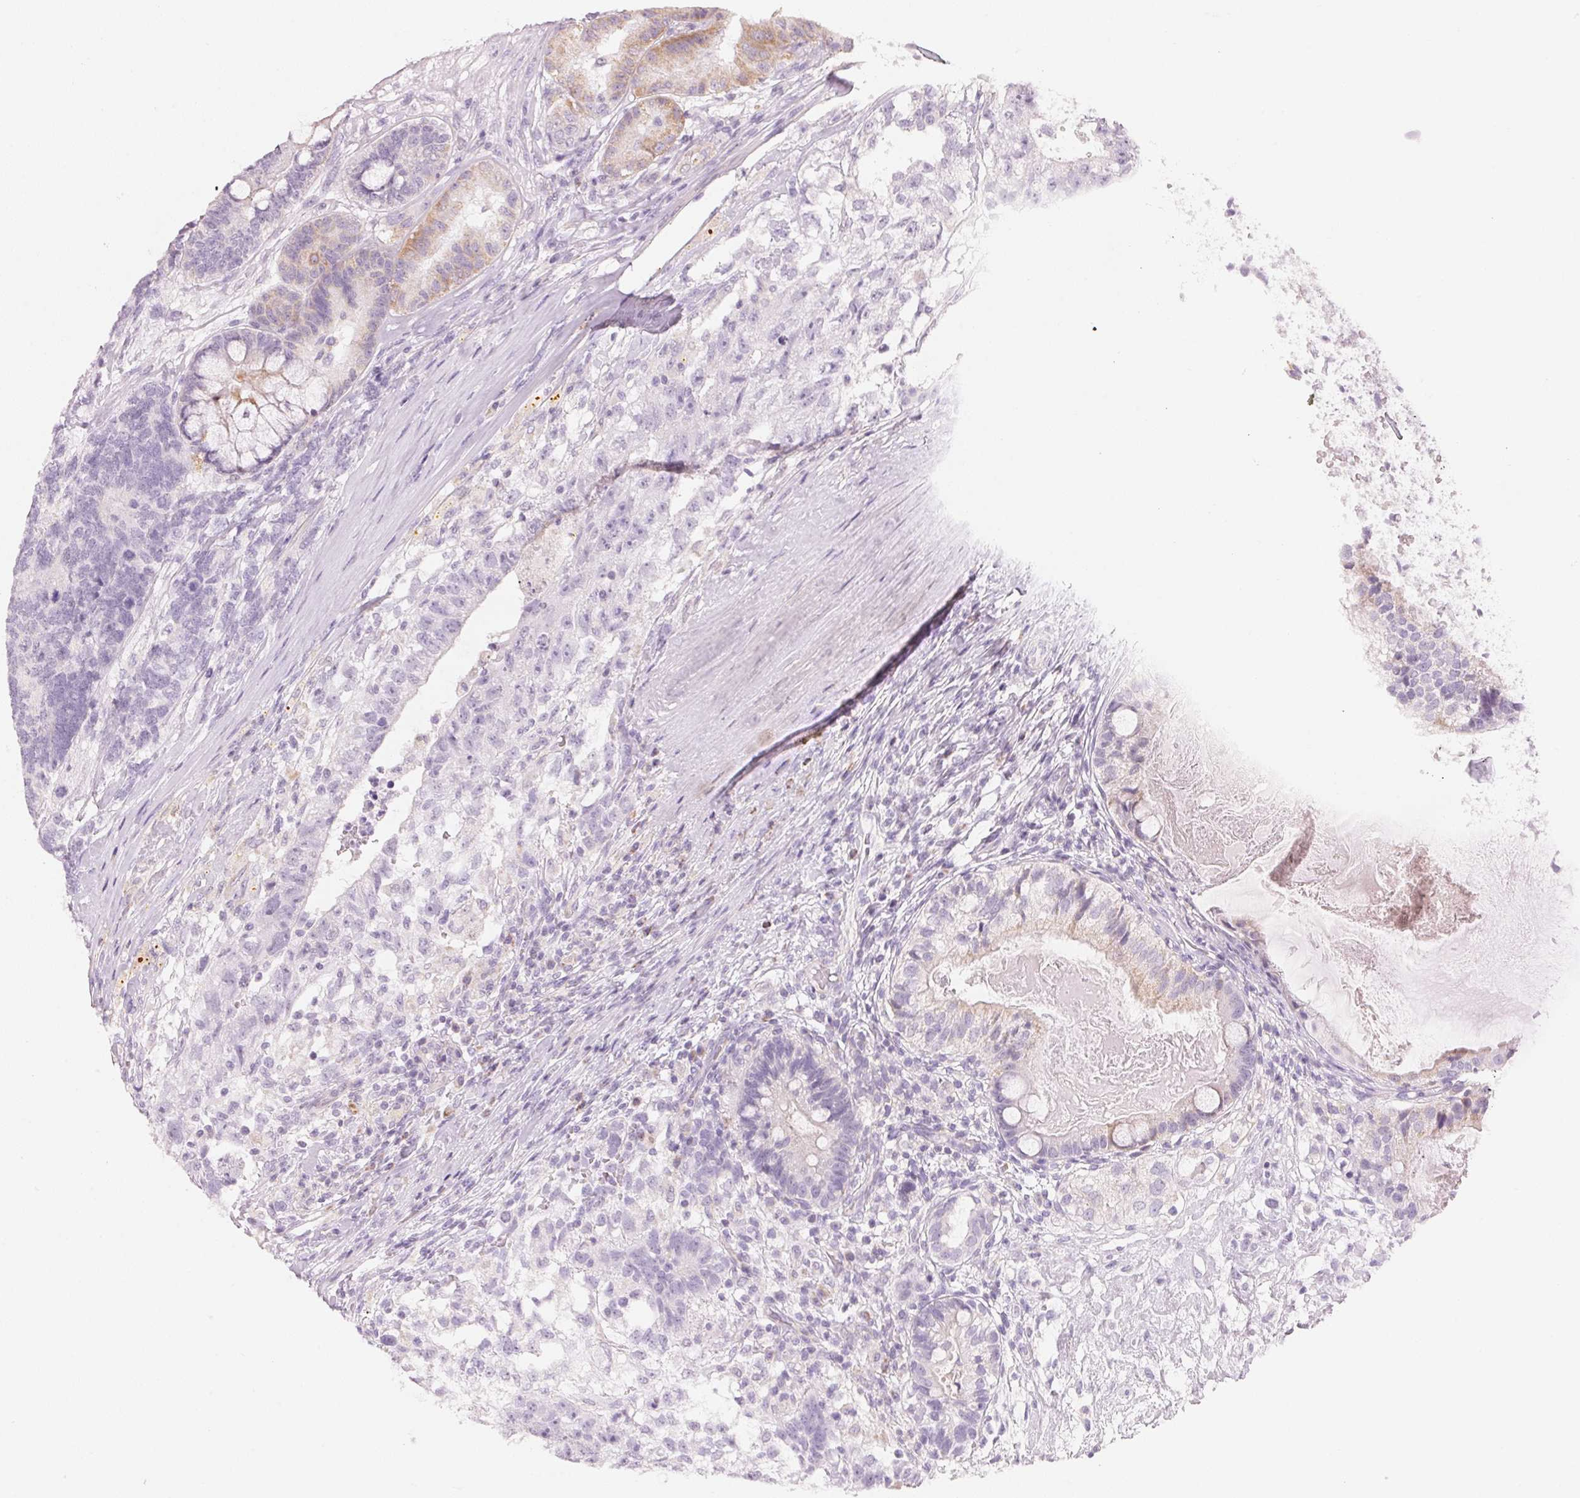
{"staining": {"intensity": "negative", "quantity": "none", "location": "none"}, "tissue": "testis cancer", "cell_type": "Tumor cells", "image_type": "cancer", "snomed": [{"axis": "morphology", "description": "Seminoma, NOS"}, {"axis": "morphology", "description": "Carcinoma, Embryonal, NOS"}, {"axis": "topography", "description": "Testis"}], "caption": "Tumor cells show no significant protein positivity in testis cancer (embryonal carcinoma).", "gene": "HOXB13", "patient": {"sex": "male", "age": 41}}